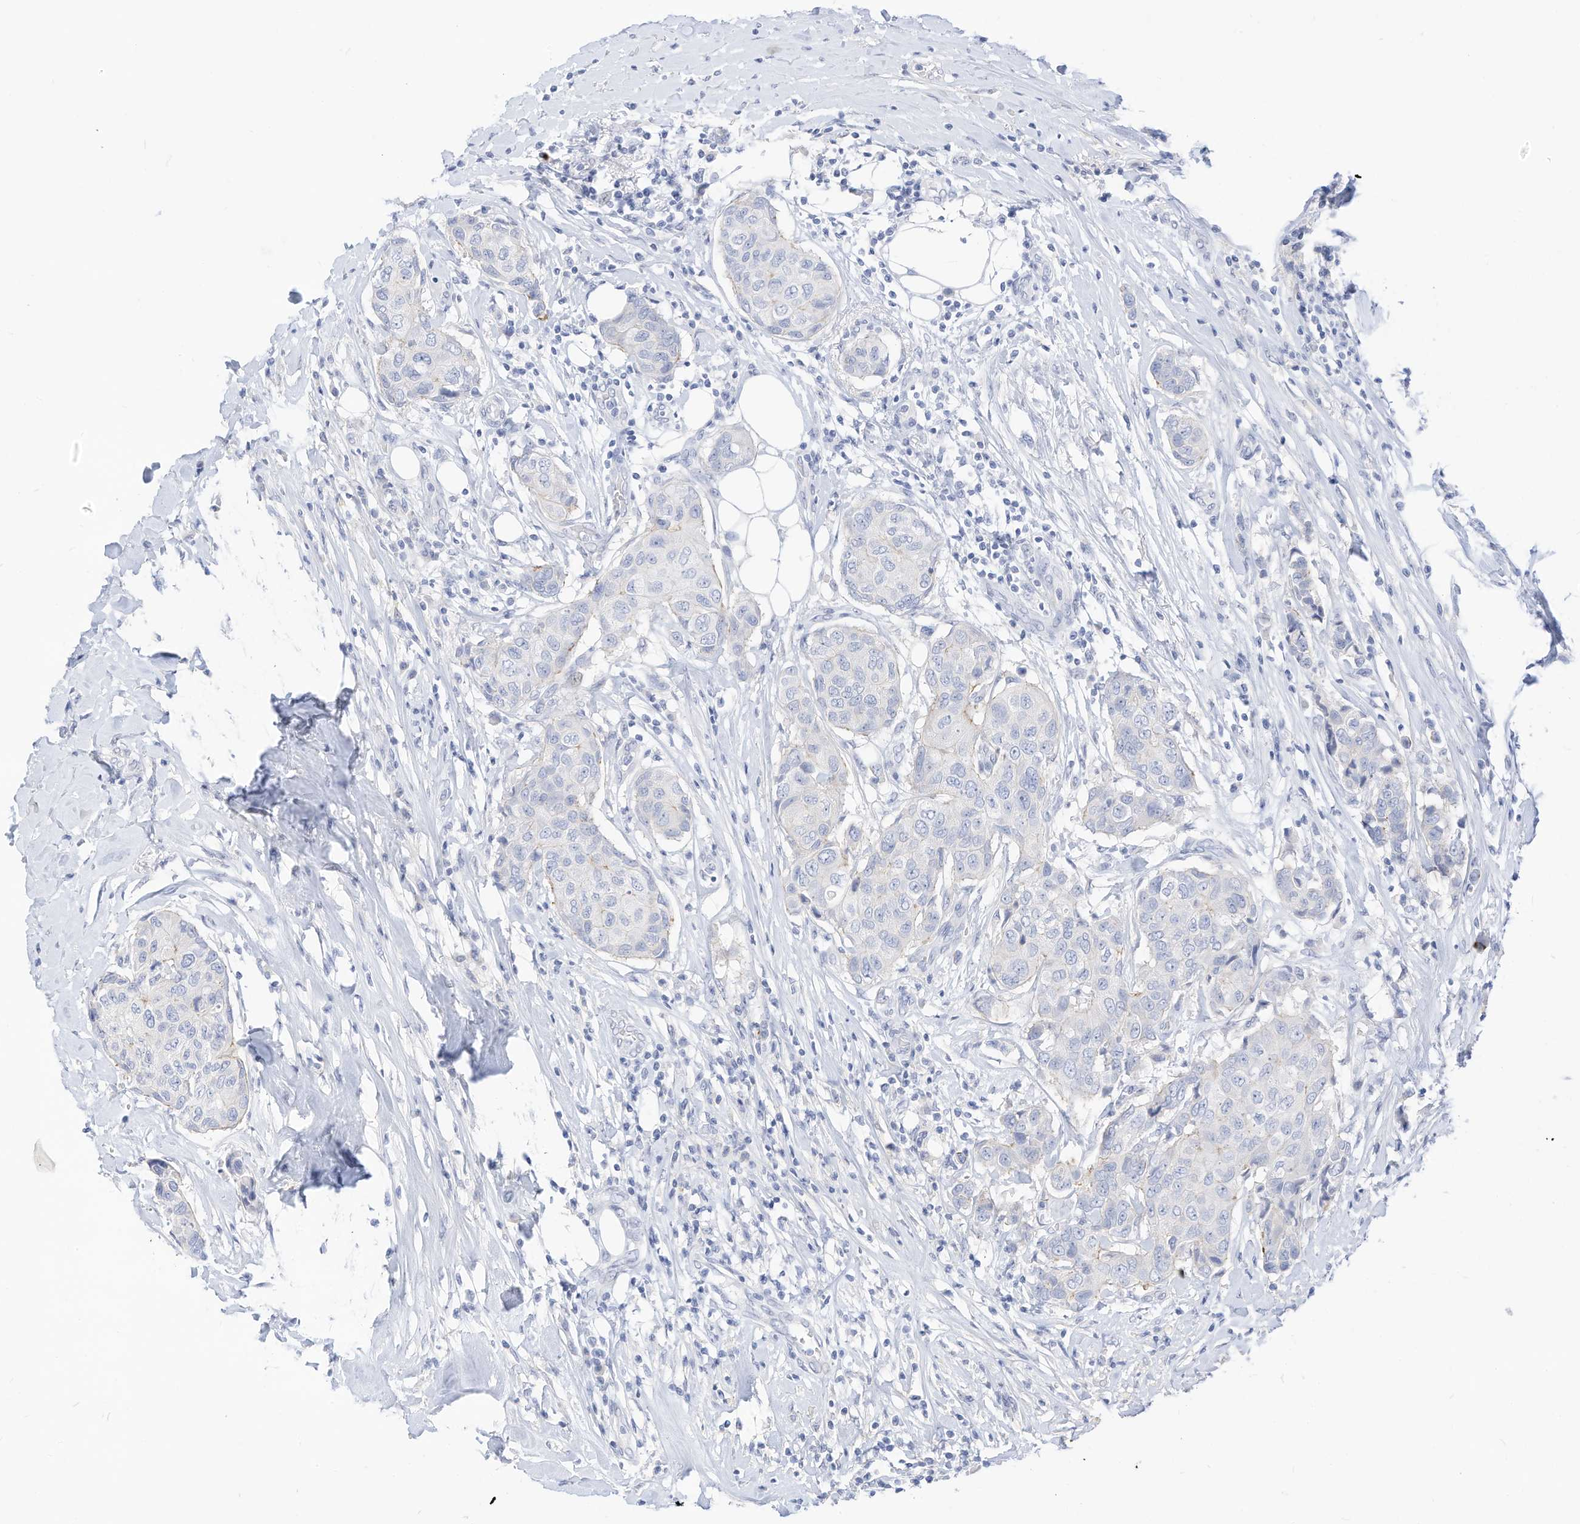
{"staining": {"intensity": "negative", "quantity": "none", "location": "none"}, "tissue": "breast cancer", "cell_type": "Tumor cells", "image_type": "cancer", "snomed": [{"axis": "morphology", "description": "Duct carcinoma"}, {"axis": "topography", "description": "Breast"}], "caption": "High magnification brightfield microscopy of breast invasive ductal carcinoma stained with DAB (brown) and counterstained with hematoxylin (blue): tumor cells show no significant positivity.", "gene": "SPOCD1", "patient": {"sex": "female", "age": 80}}